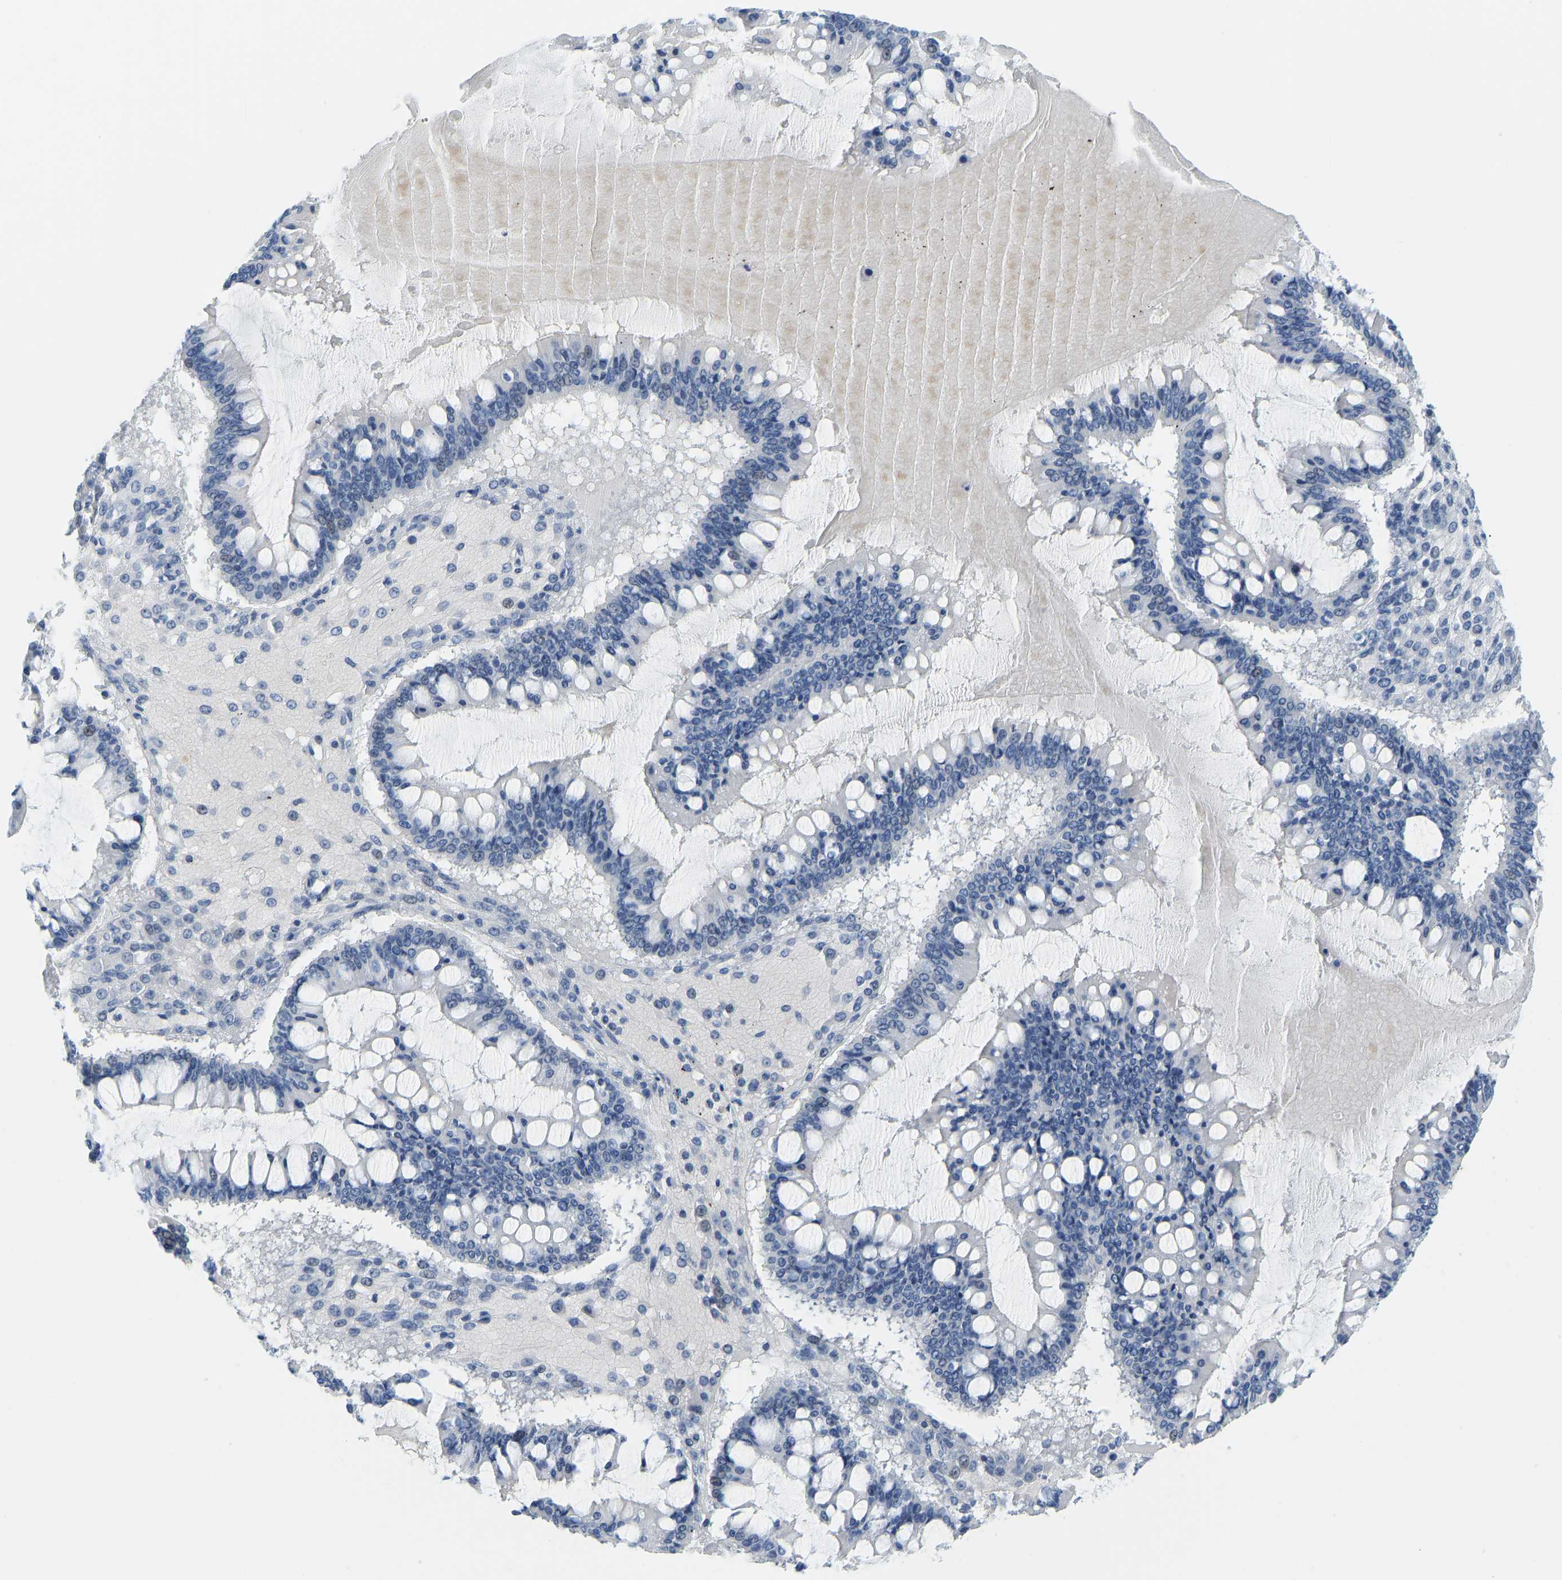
{"staining": {"intensity": "negative", "quantity": "none", "location": "none"}, "tissue": "ovarian cancer", "cell_type": "Tumor cells", "image_type": "cancer", "snomed": [{"axis": "morphology", "description": "Cystadenocarcinoma, mucinous, NOS"}, {"axis": "topography", "description": "Ovary"}], "caption": "The IHC photomicrograph has no significant positivity in tumor cells of ovarian cancer tissue. (DAB (3,3'-diaminobenzidine) immunohistochemistry (IHC) visualized using brightfield microscopy, high magnification).", "gene": "SERPINB3", "patient": {"sex": "female", "age": 73}}